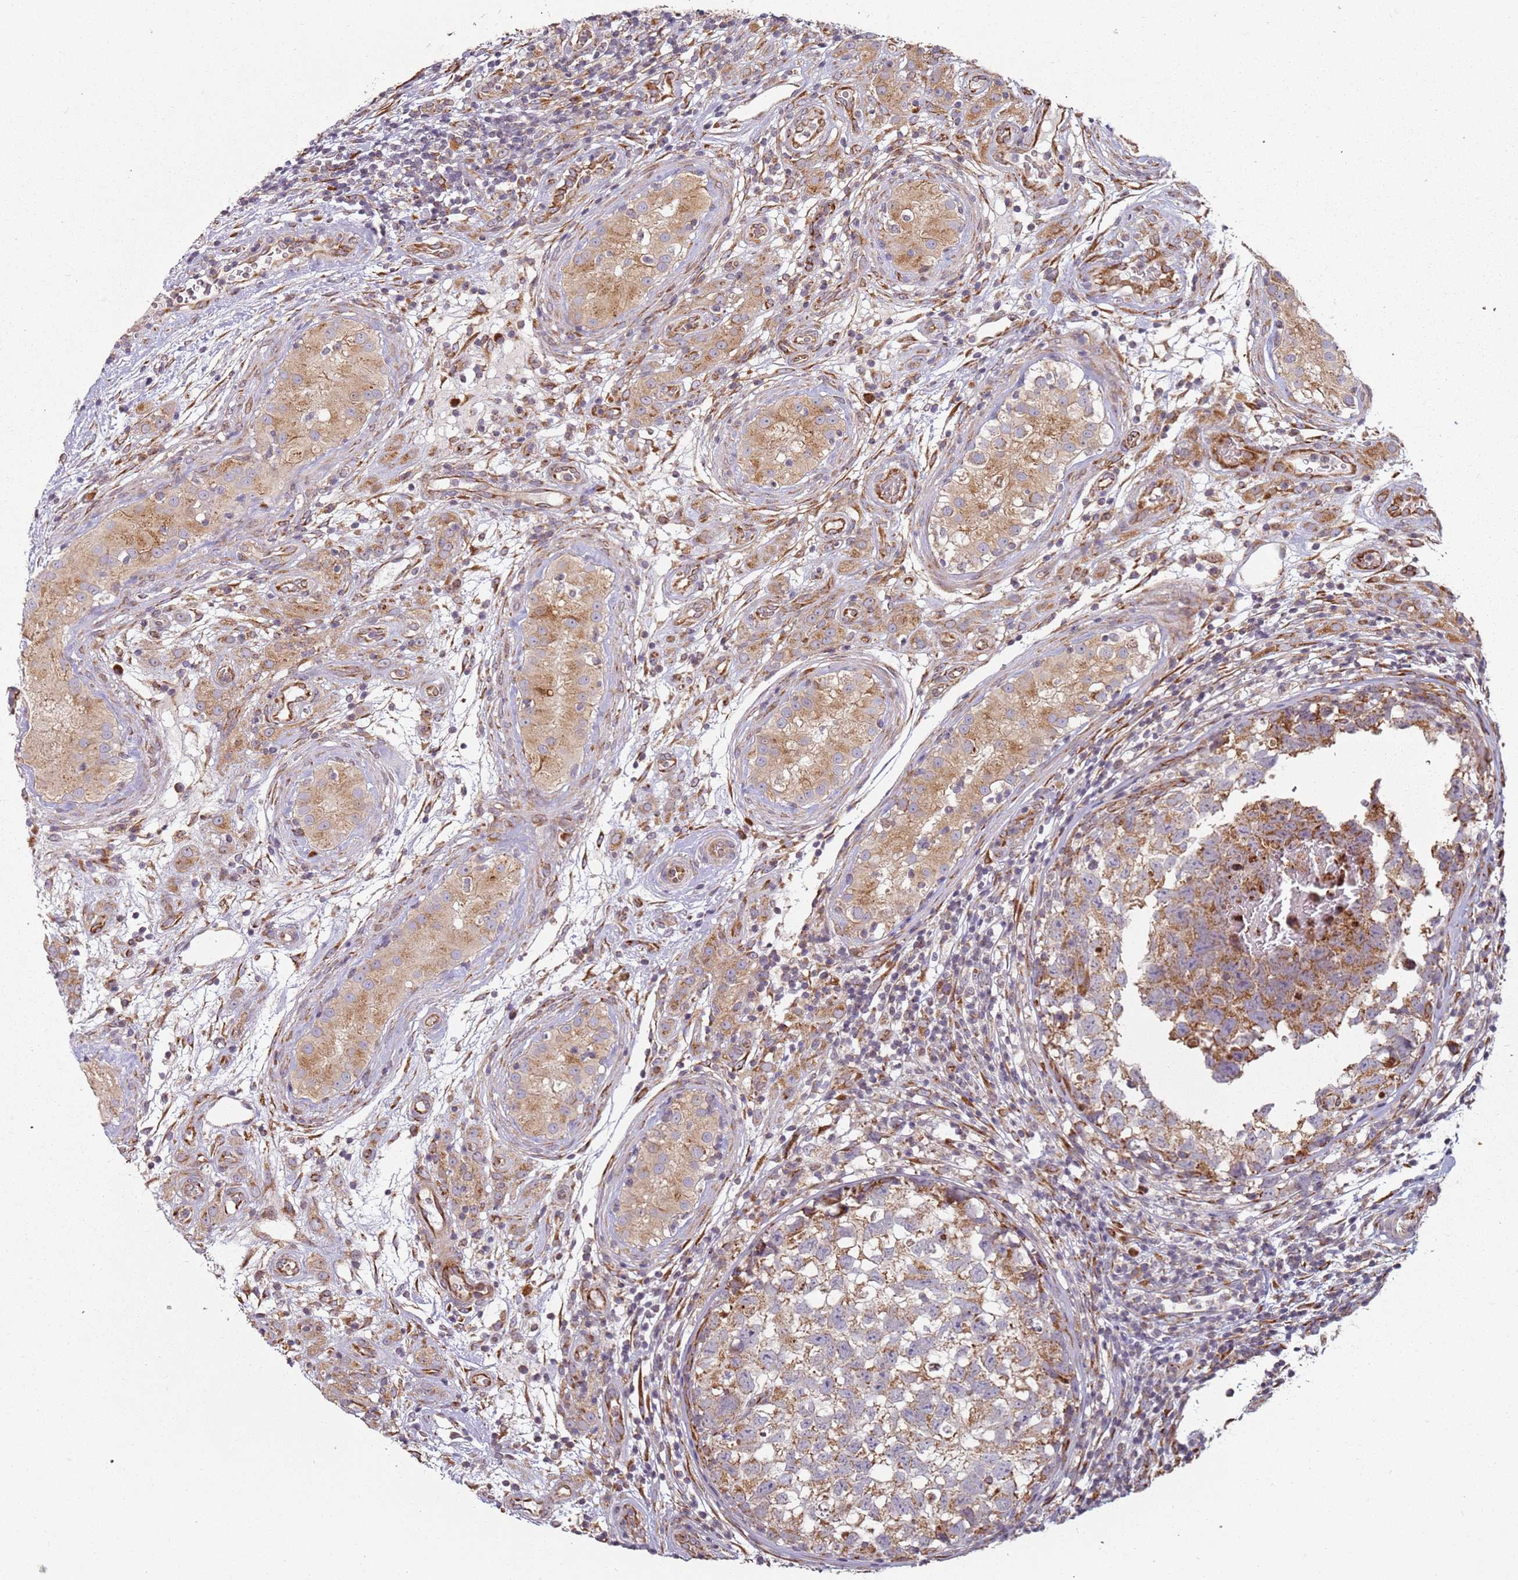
{"staining": {"intensity": "moderate", "quantity": ">75%", "location": "cytoplasmic/membranous"}, "tissue": "testis cancer", "cell_type": "Tumor cells", "image_type": "cancer", "snomed": [{"axis": "morphology", "description": "Seminoma, NOS"}, {"axis": "morphology", "description": "Carcinoma, Embryonal, NOS"}, {"axis": "topography", "description": "Testis"}], "caption": "DAB (3,3'-diaminobenzidine) immunohistochemical staining of testis seminoma reveals moderate cytoplasmic/membranous protein staining in approximately >75% of tumor cells.", "gene": "ARFRP1", "patient": {"sex": "male", "age": 29}}